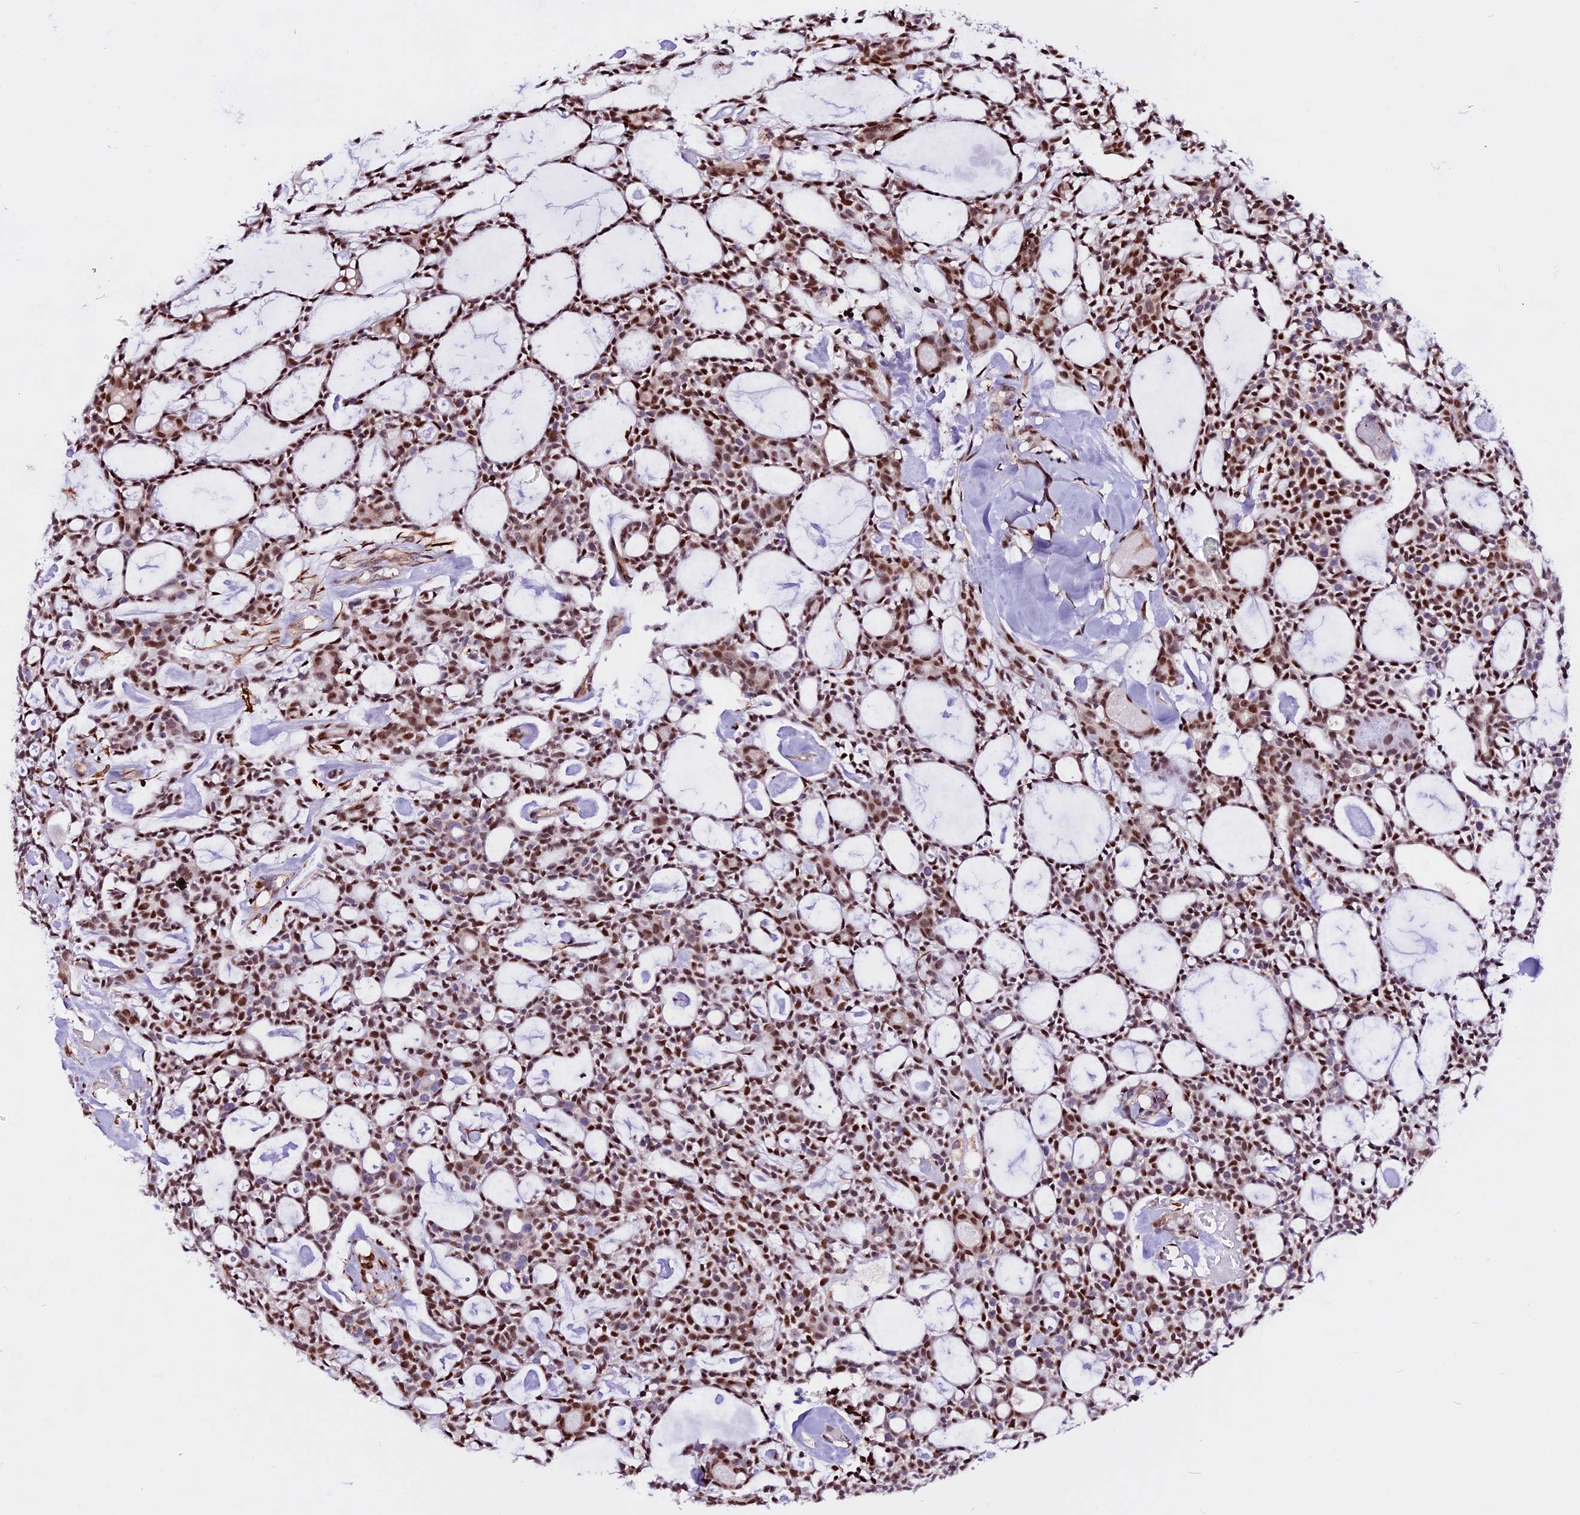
{"staining": {"intensity": "moderate", "quantity": ">75%", "location": "nuclear"}, "tissue": "head and neck cancer", "cell_type": "Tumor cells", "image_type": "cancer", "snomed": [{"axis": "morphology", "description": "Adenocarcinoma, NOS"}, {"axis": "topography", "description": "Salivary gland"}, {"axis": "topography", "description": "Head-Neck"}], "caption": "Immunohistochemistry histopathology image of human adenocarcinoma (head and neck) stained for a protein (brown), which reveals medium levels of moderate nuclear positivity in approximately >75% of tumor cells.", "gene": "RINL", "patient": {"sex": "male", "age": 55}}